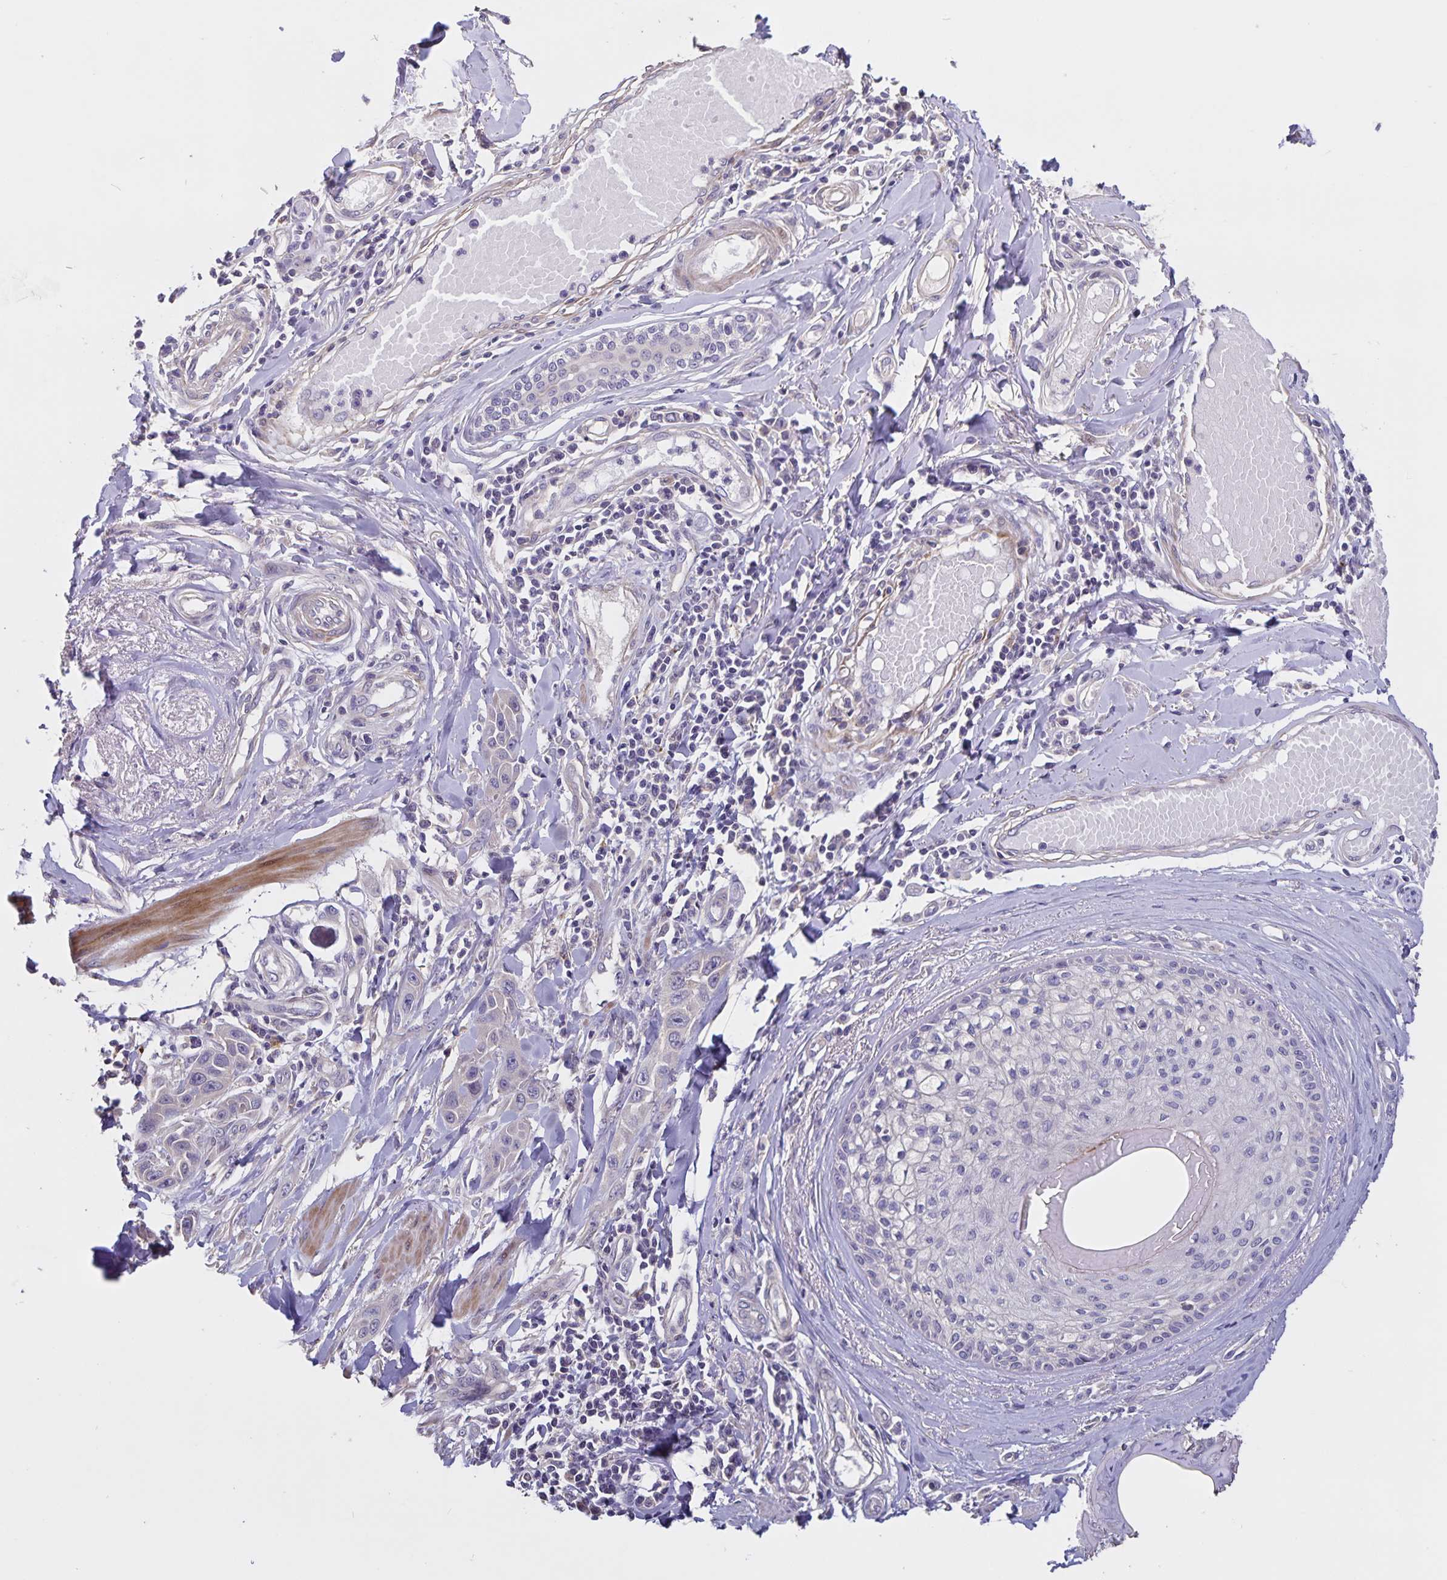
{"staining": {"intensity": "negative", "quantity": "none", "location": "none"}, "tissue": "skin cancer", "cell_type": "Tumor cells", "image_type": "cancer", "snomed": [{"axis": "morphology", "description": "Squamous cell carcinoma, NOS"}, {"axis": "topography", "description": "Skin"}], "caption": "Tumor cells show no significant staining in skin cancer.", "gene": "FBXL16", "patient": {"sex": "female", "age": 69}}